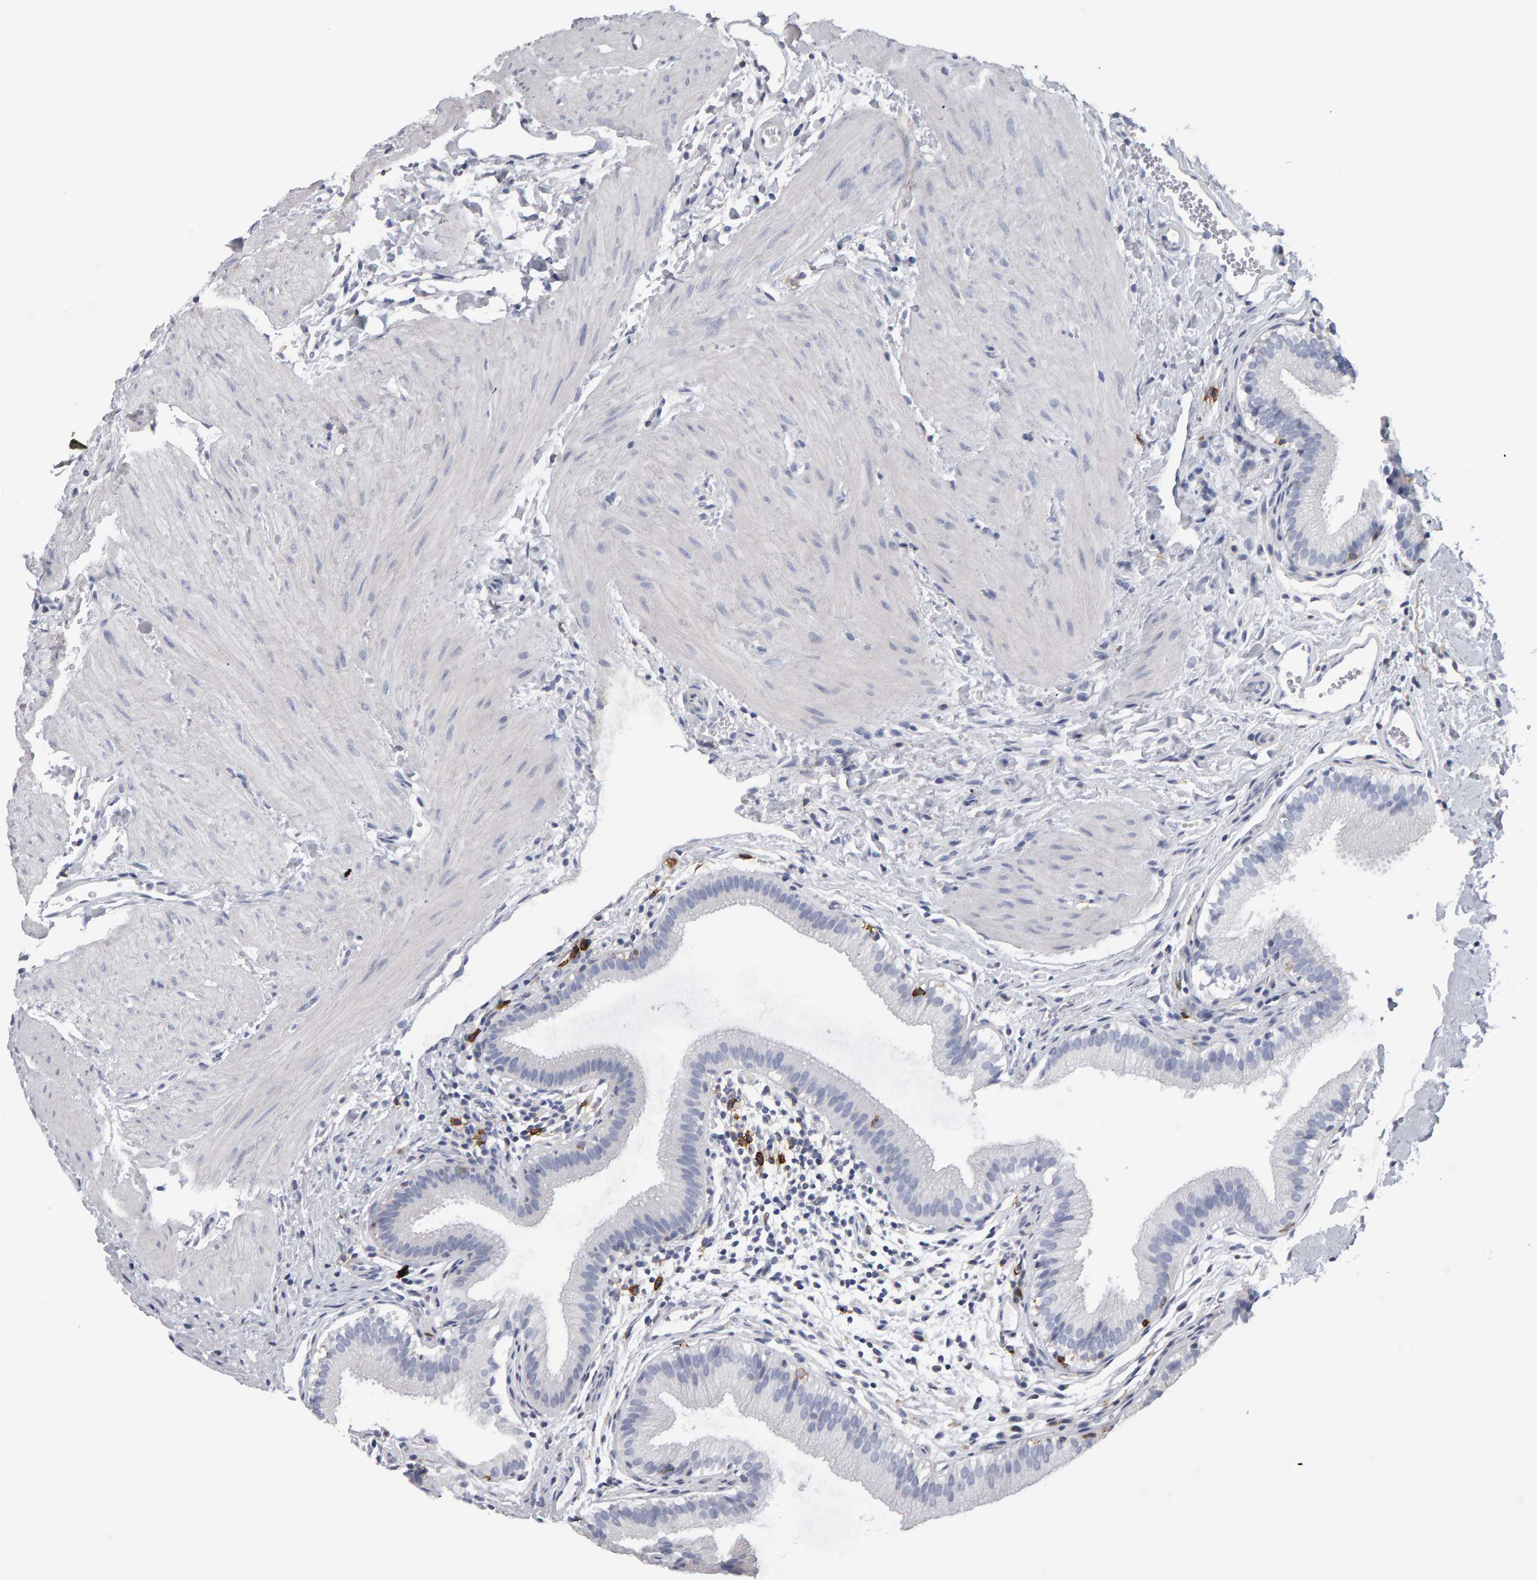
{"staining": {"intensity": "negative", "quantity": "none", "location": "none"}, "tissue": "gallbladder", "cell_type": "Glandular cells", "image_type": "normal", "snomed": [{"axis": "morphology", "description": "Normal tissue, NOS"}, {"axis": "topography", "description": "Gallbladder"}], "caption": "A histopathology image of gallbladder stained for a protein displays no brown staining in glandular cells. The staining was performed using DAB to visualize the protein expression in brown, while the nuclei were stained in blue with hematoxylin (Magnification: 20x).", "gene": "CD38", "patient": {"sex": "female", "age": 26}}